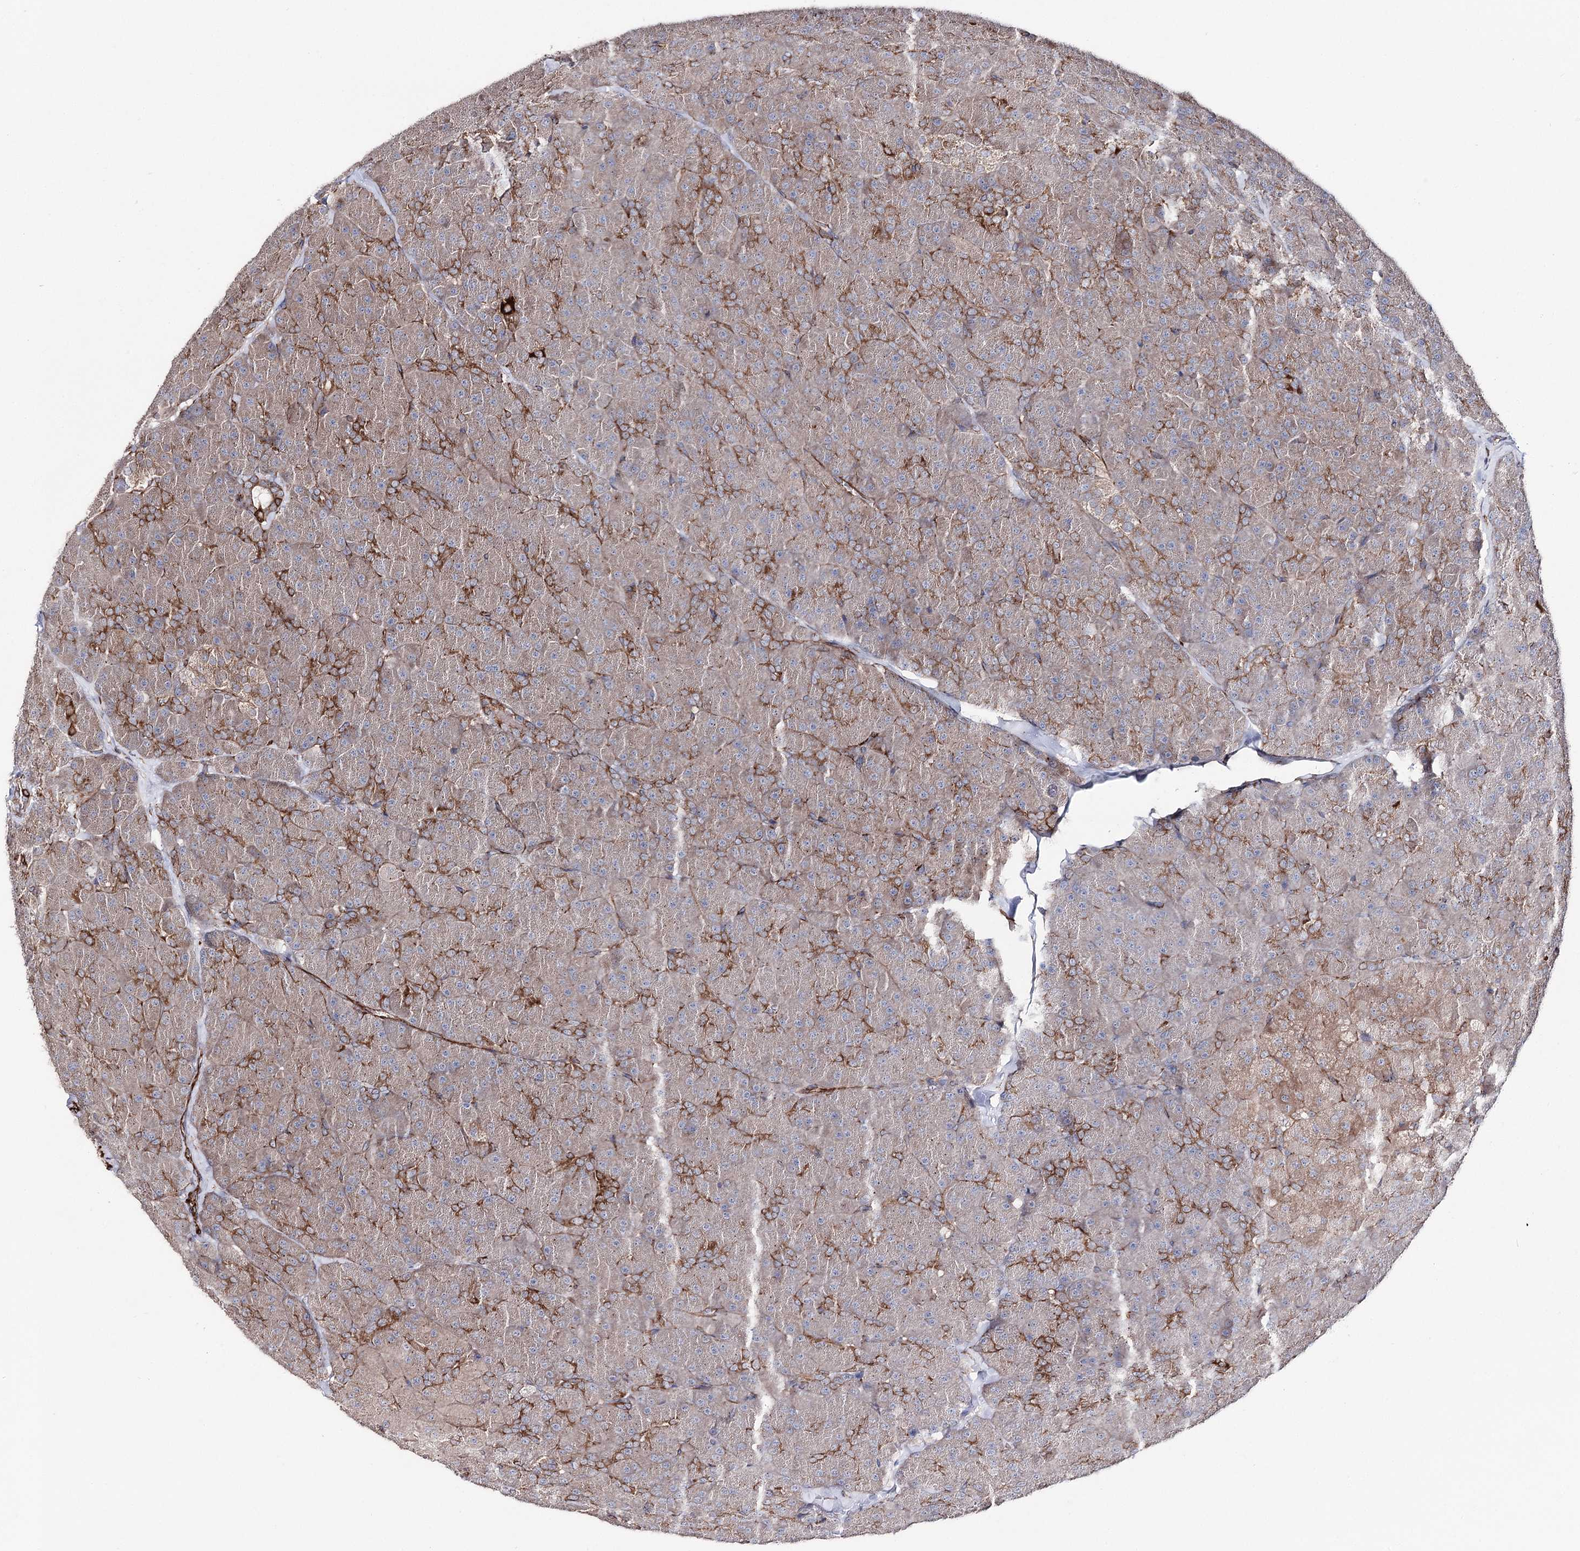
{"staining": {"intensity": "moderate", "quantity": "25%-75%", "location": "cytoplasmic/membranous"}, "tissue": "pancreas", "cell_type": "Exocrine glandular cells", "image_type": "normal", "snomed": [{"axis": "morphology", "description": "Normal tissue, NOS"}, {"axis": "topography", "description": "Pancreas"}], "caption": "Approximately 25%-75% of exocrine glandular cells in unremarkable pancreas reveal moderate cytoplasmic/membranous protein positivity as visualized by brown immunohistochemical staining.", "gene": "MIB1", "patient": {"sex": "male", "age": 36}}